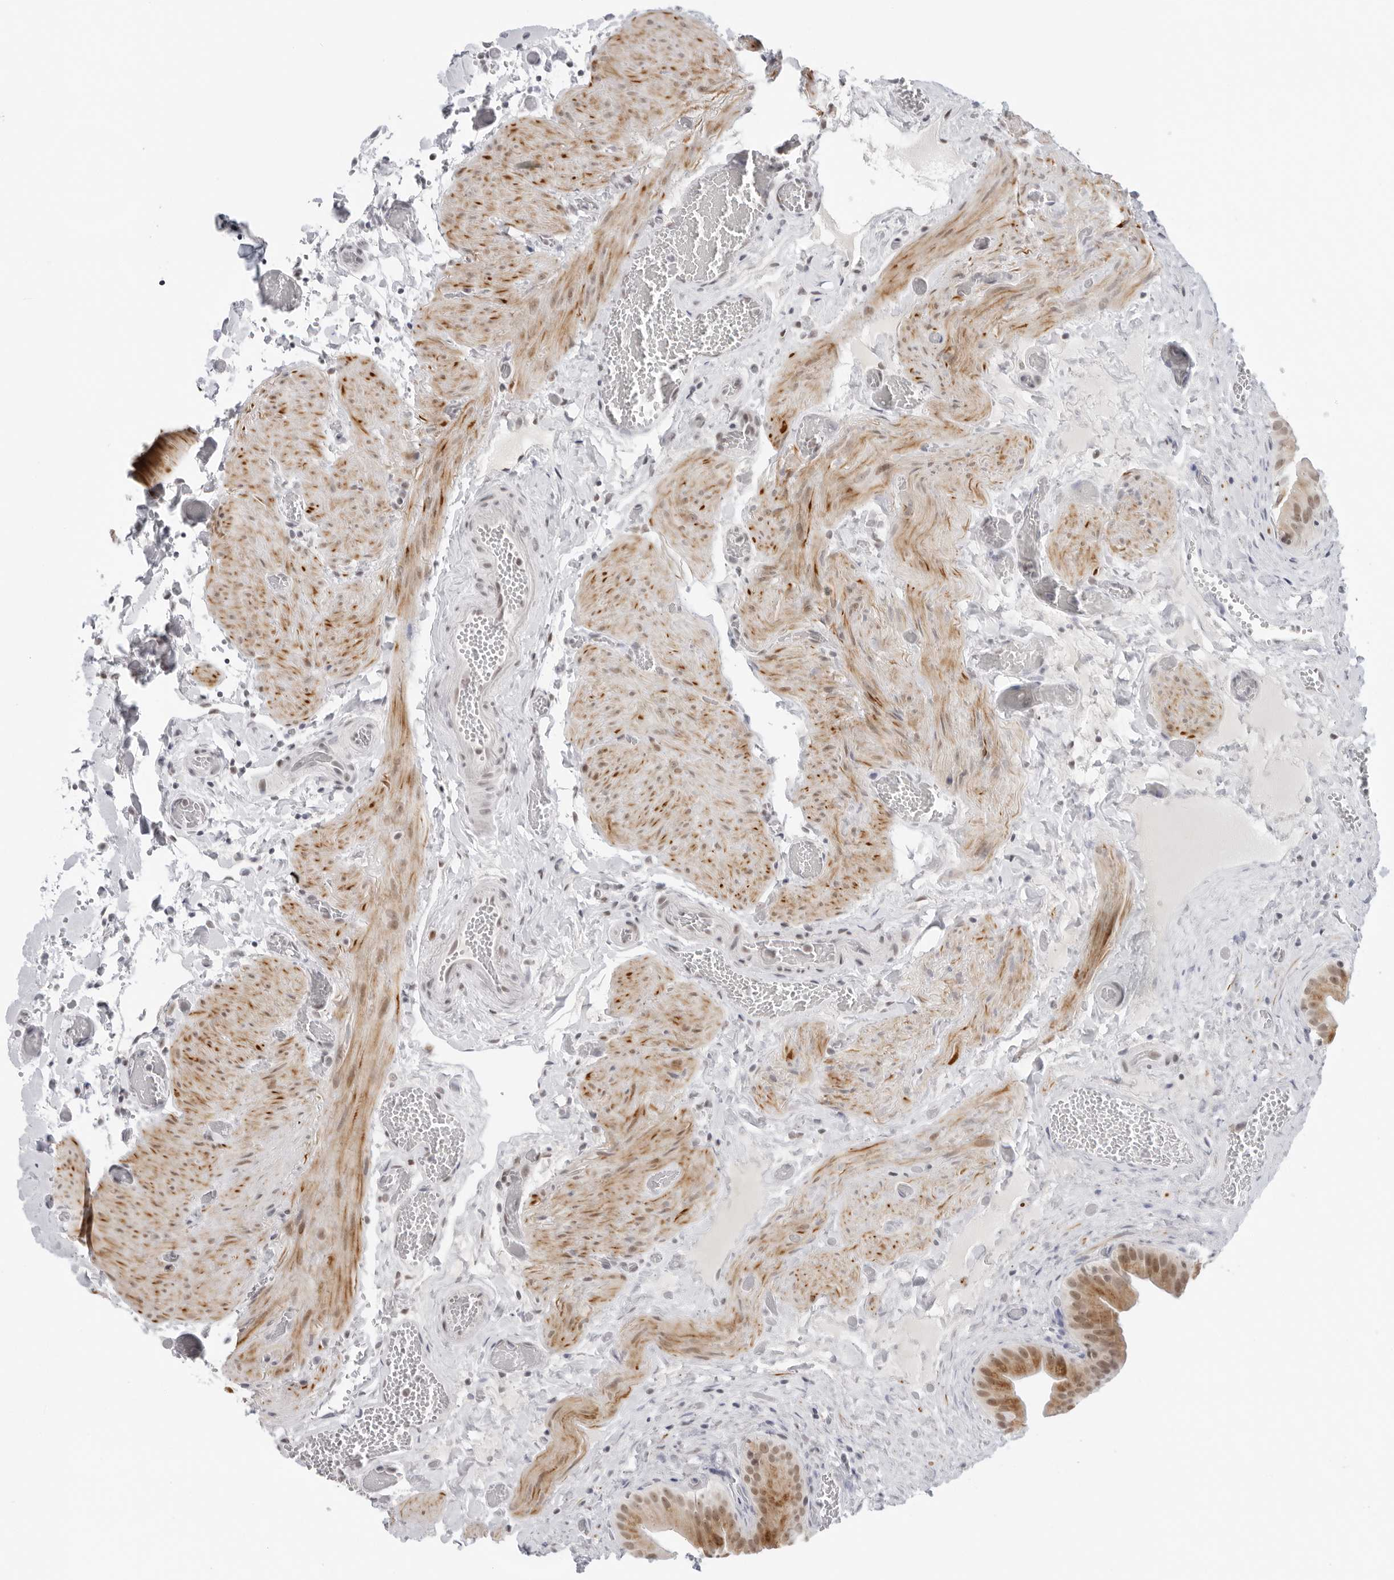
{"staining": {"intensity": "moderate", "quantity": ">75%", "location": "cytoplasmic/membranous,nuclear"}, "tissue": "gallbladder", "cell_type": "Glandular cells", "image_type": "normal", "snomed": [{"axis": "morphology", "description": "Normal tissue, NOS"}, {"axis": "topography", "description": "Gallbladder"}], "caption": "Gallbladder stained with immunohistochemistry displays moderate cytoplasmic/membranous,nuclear expression in about >75% of glandular cells.", "gene": "FOXK2", "patient": {"sex": "female", "age": 64}}